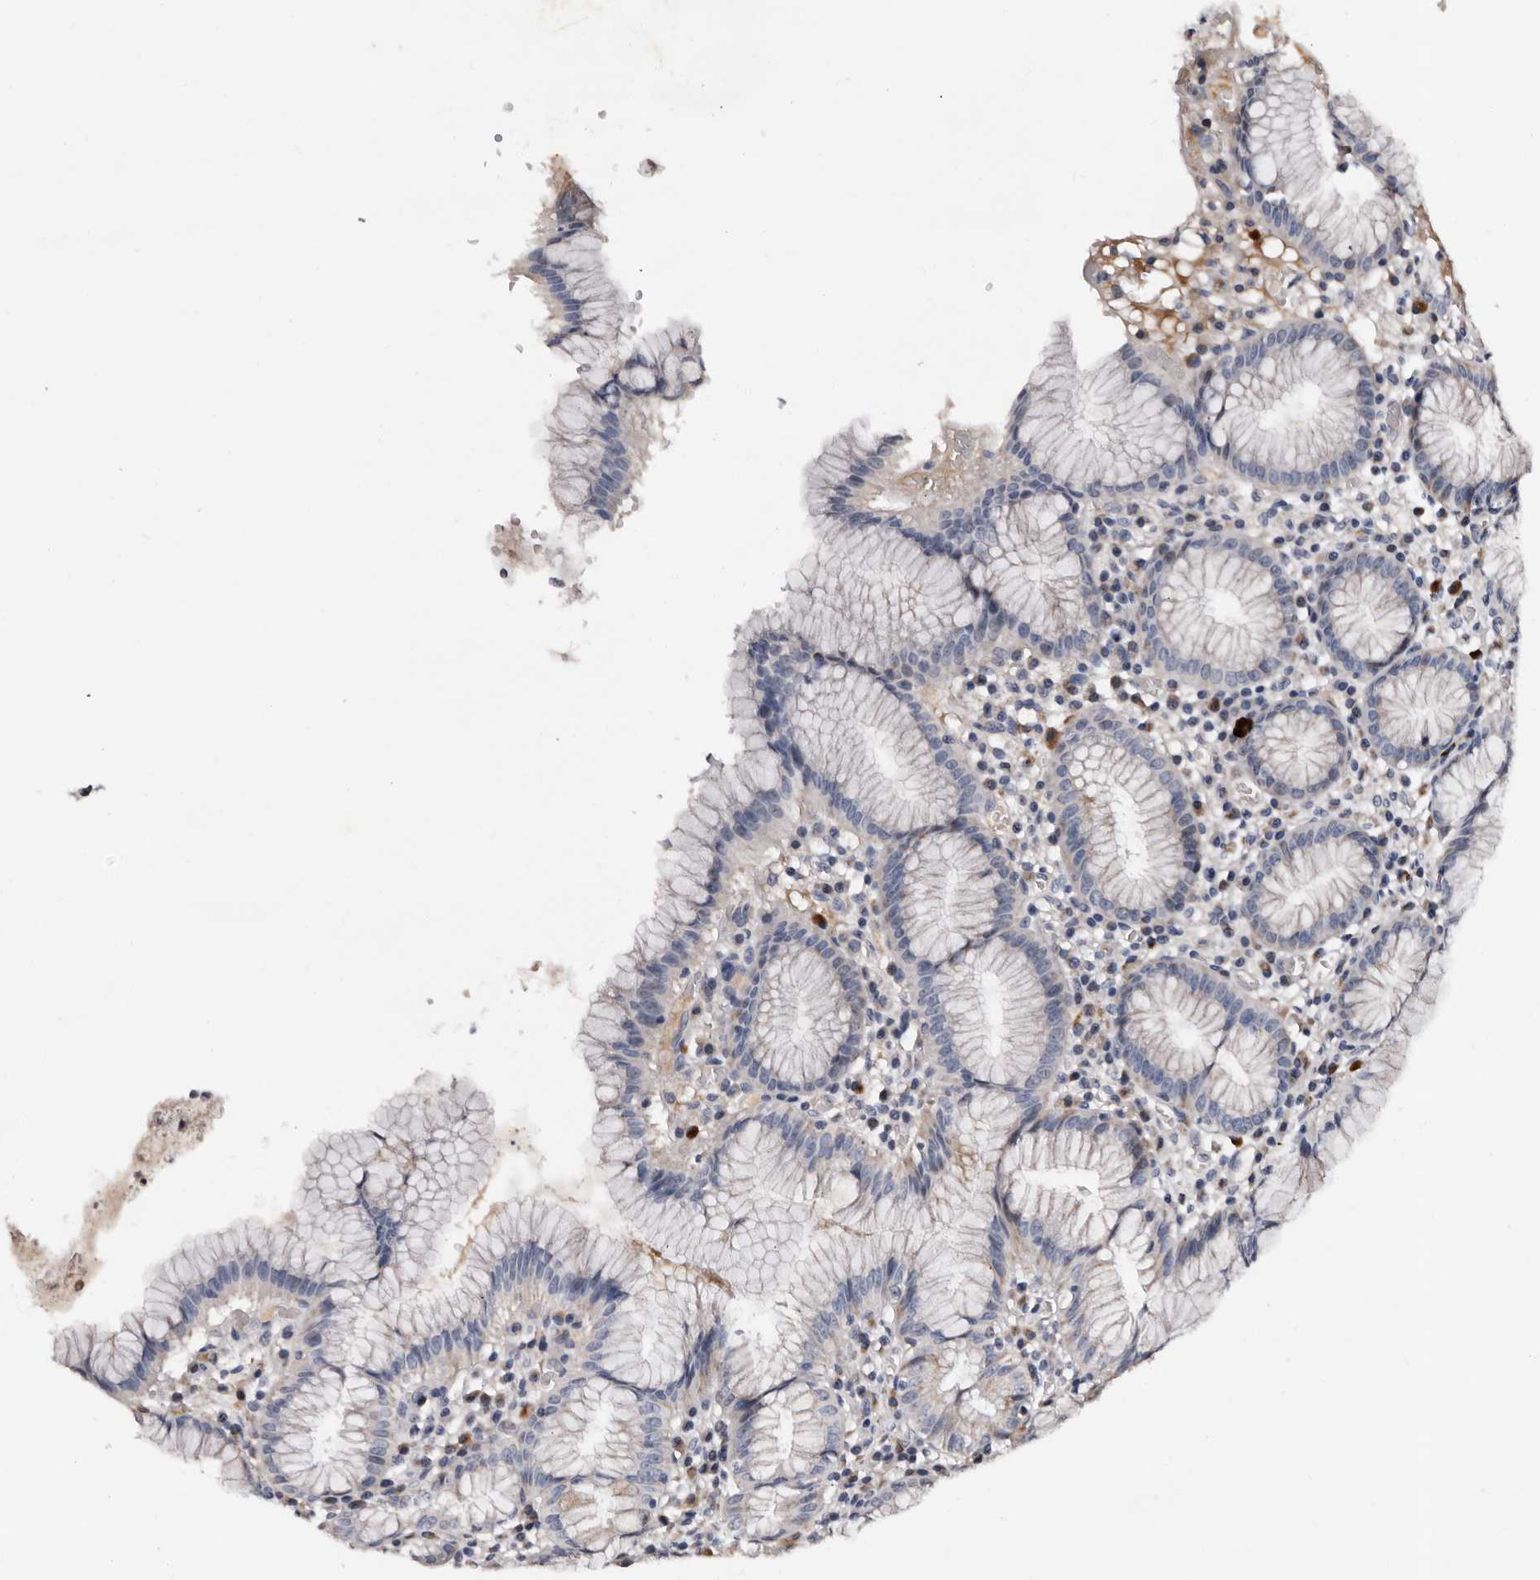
{"staining": {"intensity": "strong", "quantity": "25%-75%", "location": "cytoplasmic/membranous"}, "tissue": "stomach", "cell_type": "Glandular cells", "image_type": "normal", "snomed": [{"axis": "morphology", "description": "Normal tissue, NOS"}, {"axis": "topography", "description": "Stomach"}], "caption": "Protein expression analysis of unremarkable human stomach reveals strong cytoplasmic/membranous staining in about 25%-75% of glandular cells. (Stains: DAB (3,3'-diaminobenzidine) in brown, nuclei in blue, Microscopy: brightfield microscopy at high magnification).", "gene": "TAF4B", "patient": {"sex": "male", "age": 55}}